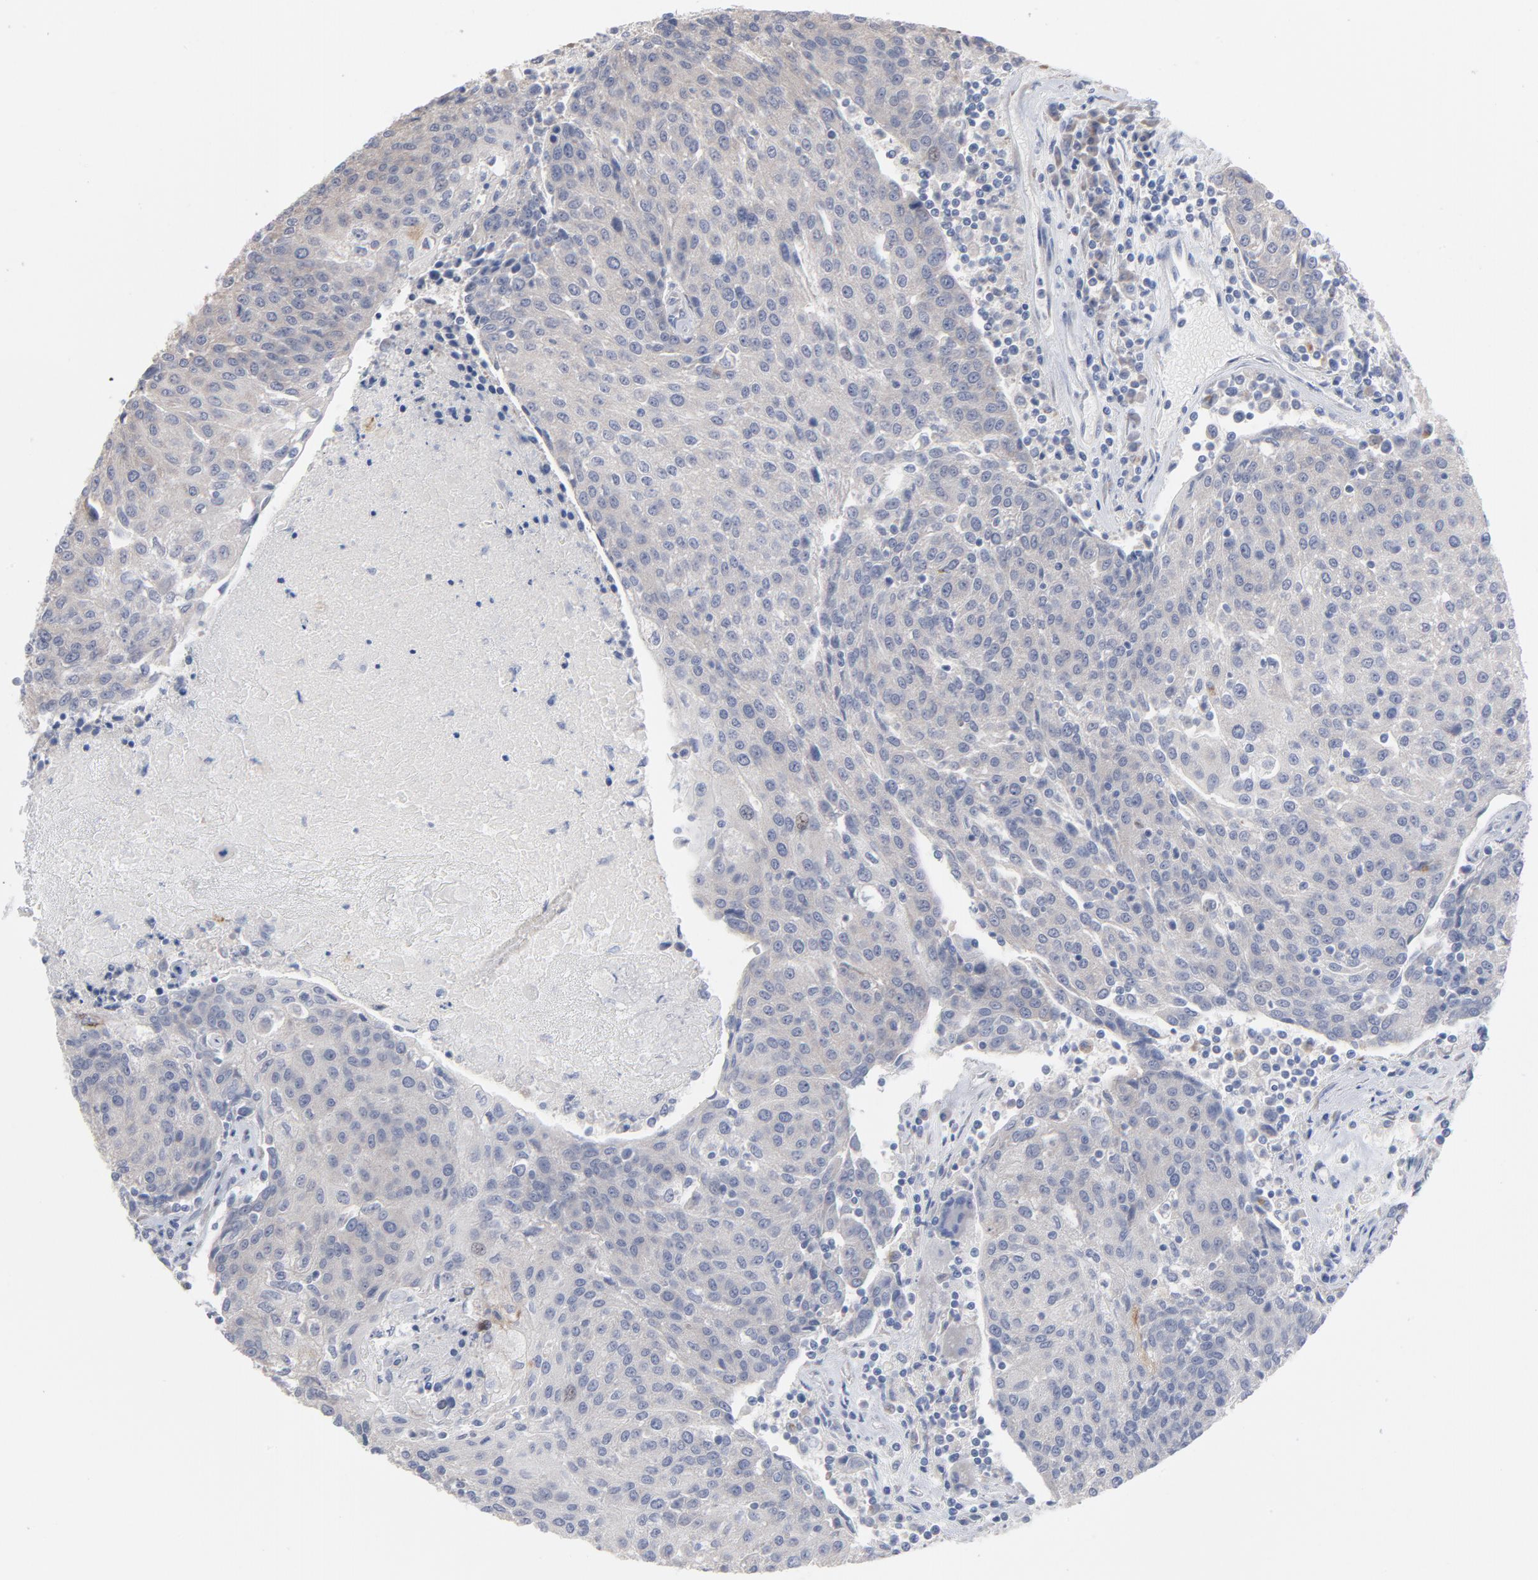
{"staining": {"intensity": "weak", "quantity": "<25%", "location": "cytoplasmic/membranous"}, "tissue": "urothelial cancer", "cell_type": "Tumor cells", "image_type": "cancer", "snomed": [{"axis": "morphology", "description": "Urothelial carcinoma, High grade"}, {"axis": "topography", "description": "Urinary bladder"}], "caption": "Protein analysis of urothelial cancer reveals no significant staining in tumor cells.", "gene": "CPE", "patient": {"sex": "female", "age": 85}}